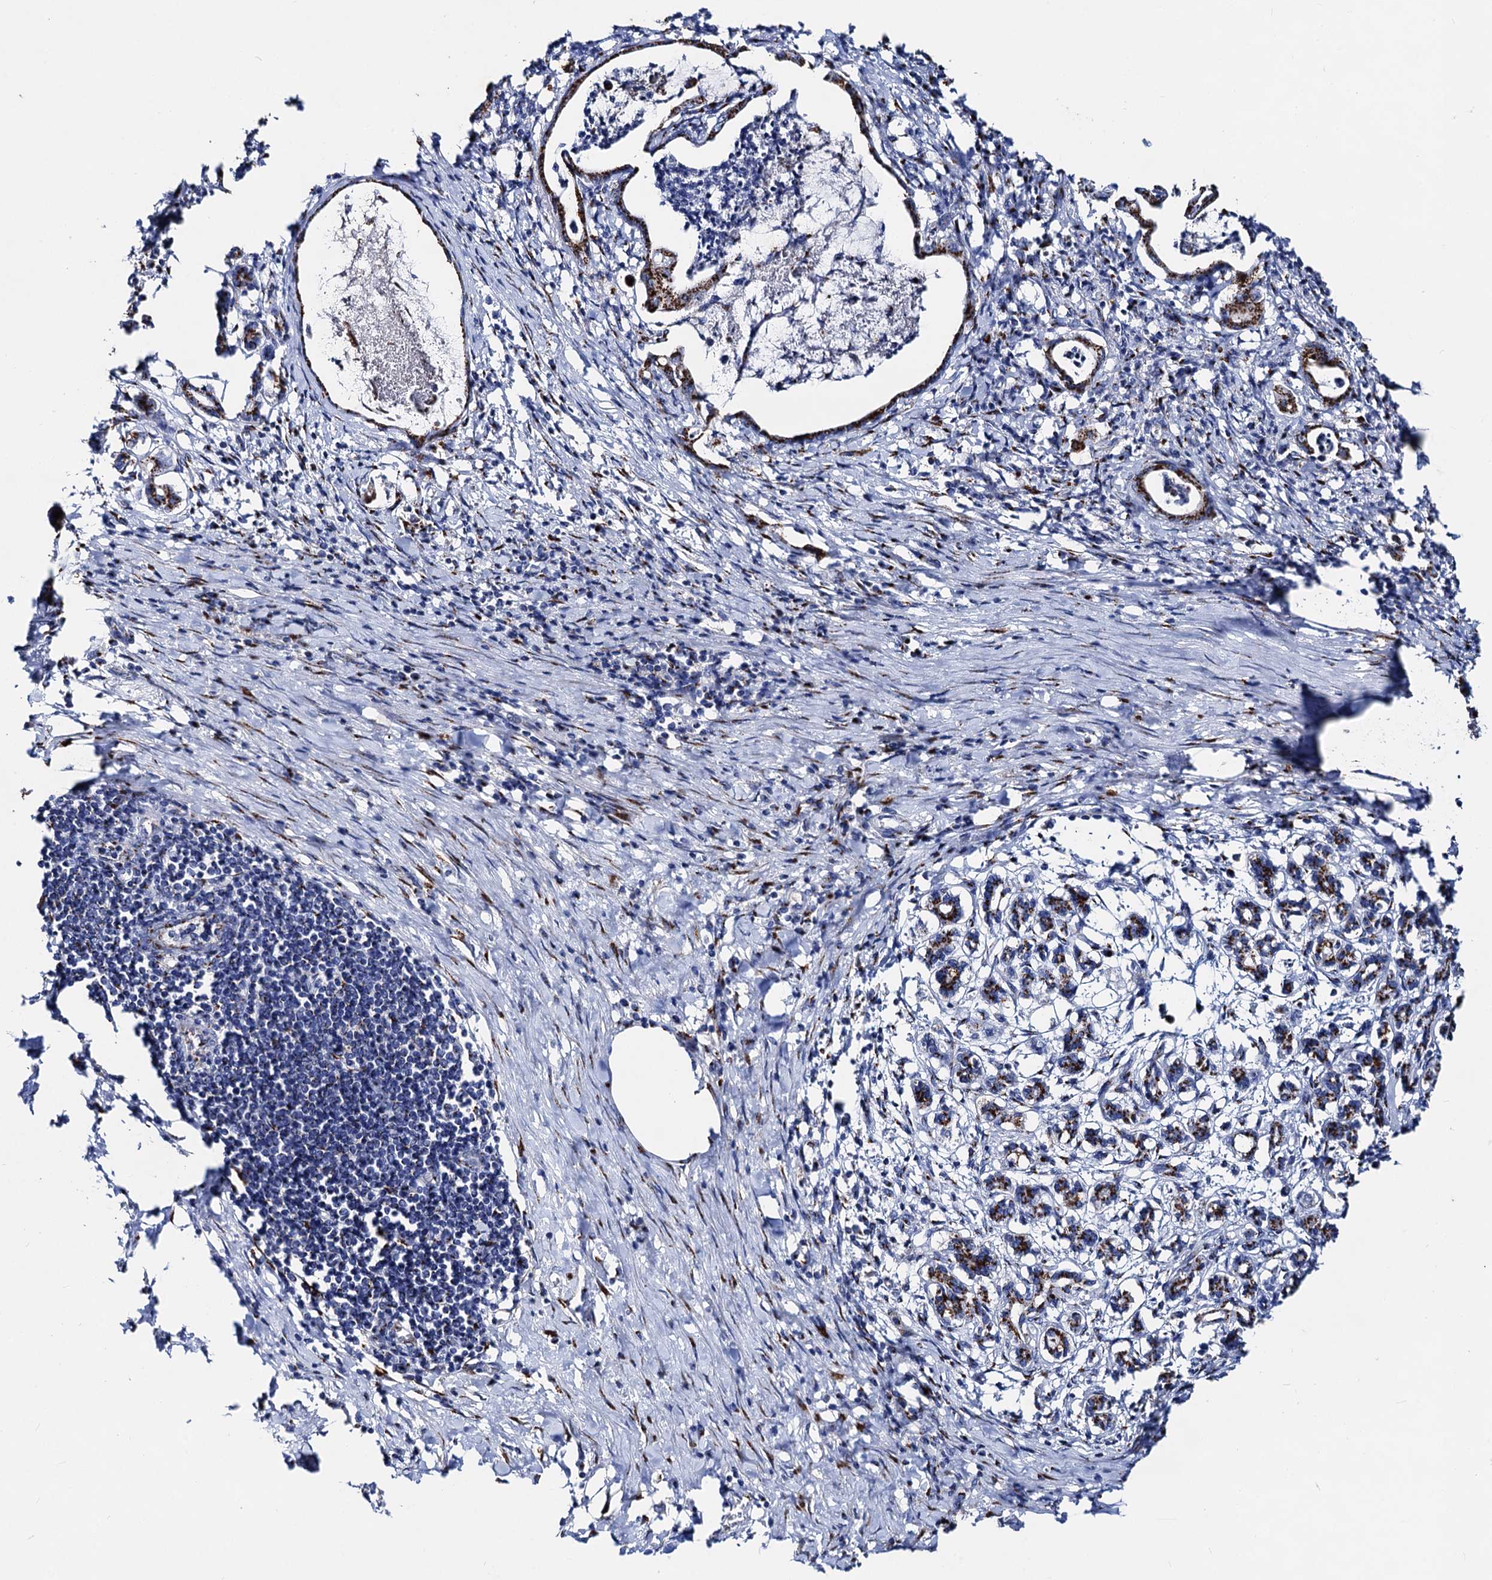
{"staining": {"intensity": "strong", "quantity": ">75%", "location": "cytoplasmic/membranous"}, "tissue": "pancreatic cancer", "cell_type": "Tumor cells", "image_type": "cancer", "snomed": [{"axis": "morphology", "description": "Adenocarcinoma, NOS"}, {"axis": "topography", "description": "Pancreas"}], "caption": "The photomicrograph shows immunohistochemical staining of adenocarcinoma (pancreatic). There is strong cytoplasmic/membranous expression is seen in approximately >75% of tumor cells.", "gene": "TM9SF3", "patient": {"sex": "female", "age": 55}}